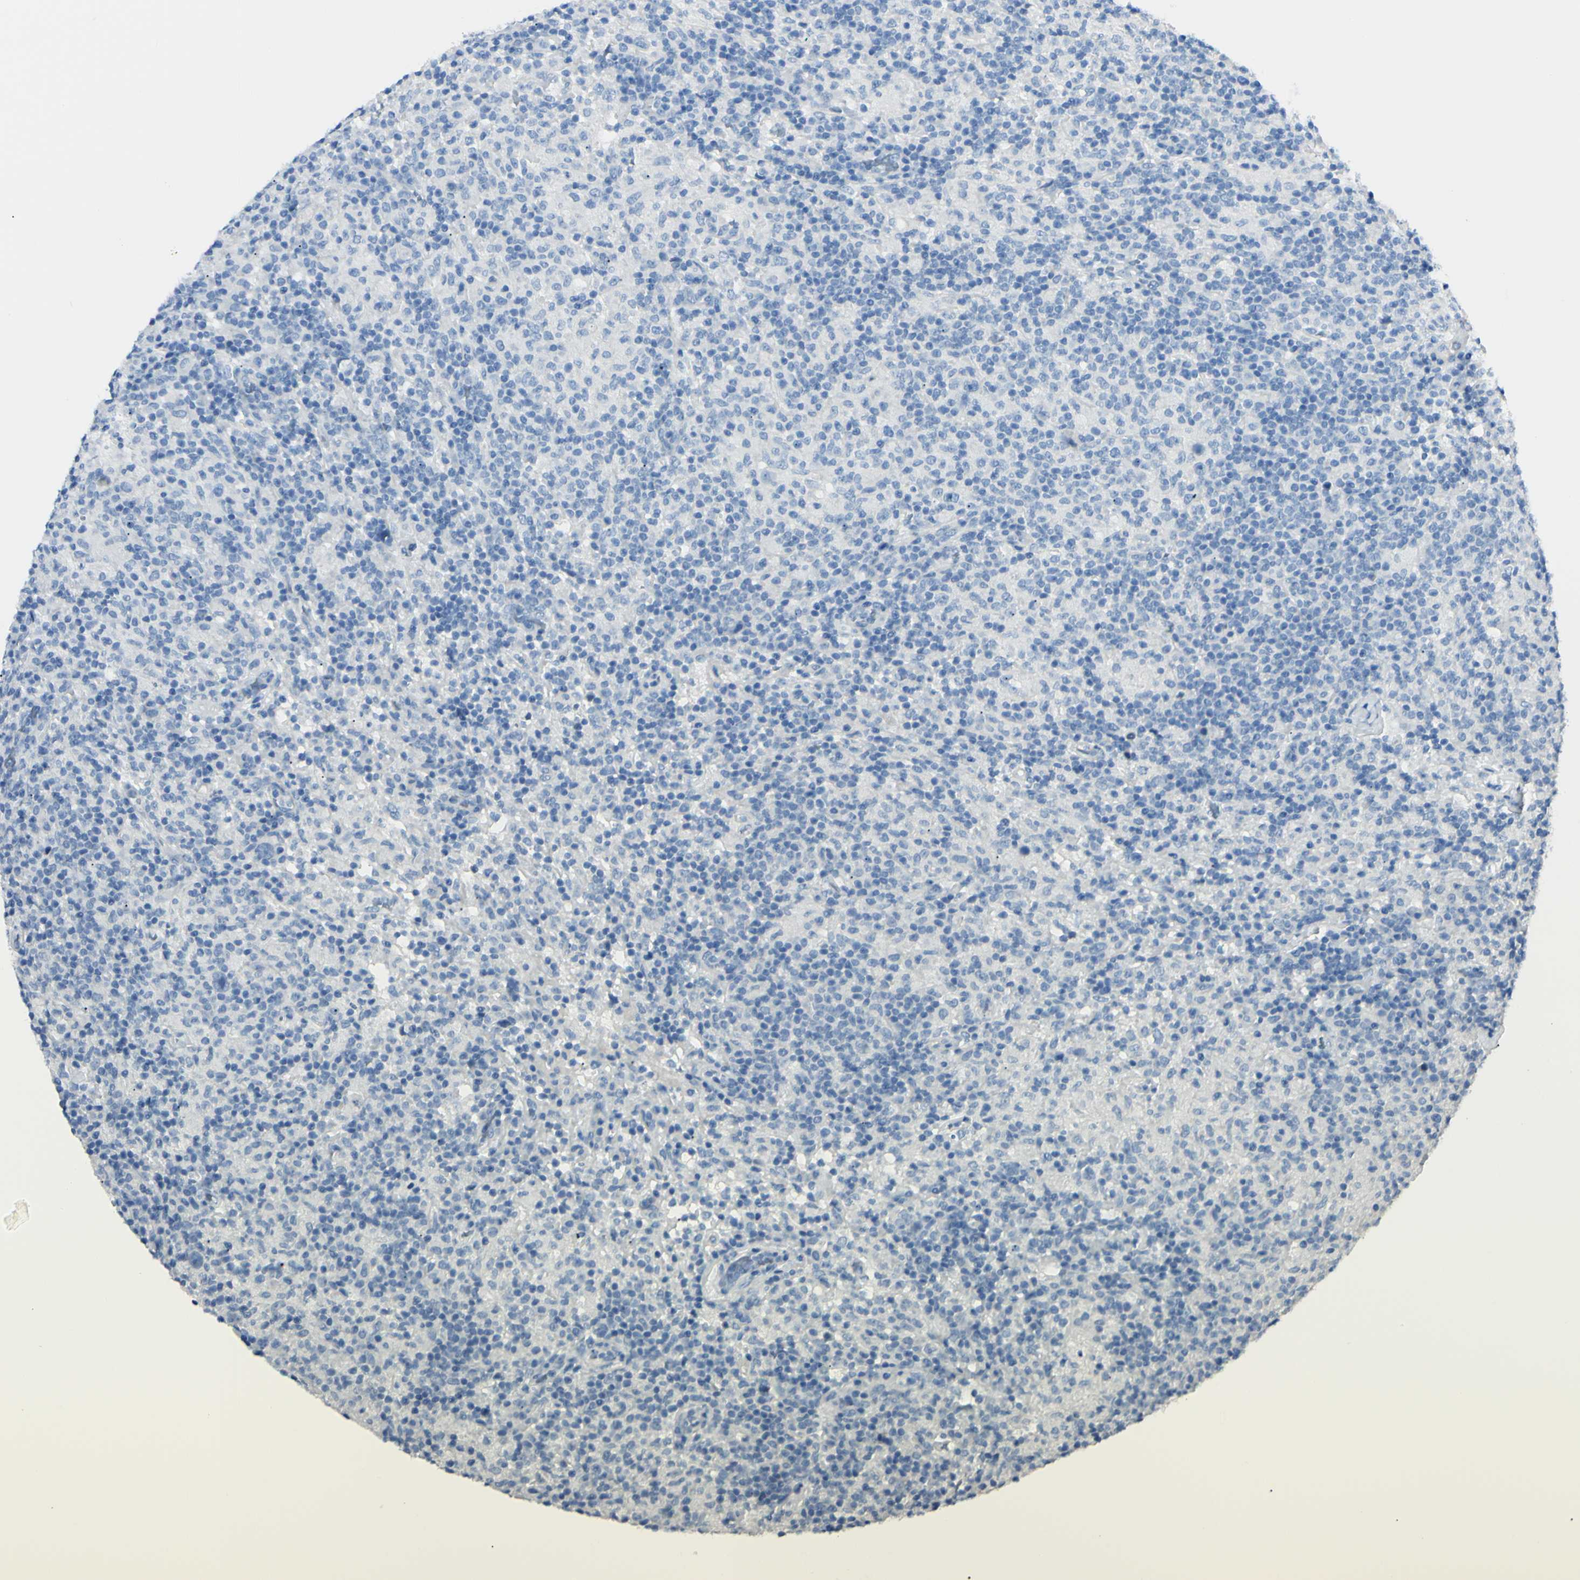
{"staining": {"intensity": "negative", "quantity": "none", "location": "none"}, "tissue": "lymphoma", "cell_type": "Tumor cells", "image_type": "cancer", "snomed": [{"axis": "morphology", "description": "Hodgkin's disease, NOS"}, {"axis": "topography", "description": "Lymph node"}], "caption": "This histopathology image is of lymphoma stained with immunohistochemistry to label a protein in brown with the nuclei are counter-stained blue. There is no positivity in tumor cells.", "gene": "FOLH1", "patient": {"sex": "male", "age": 70}}